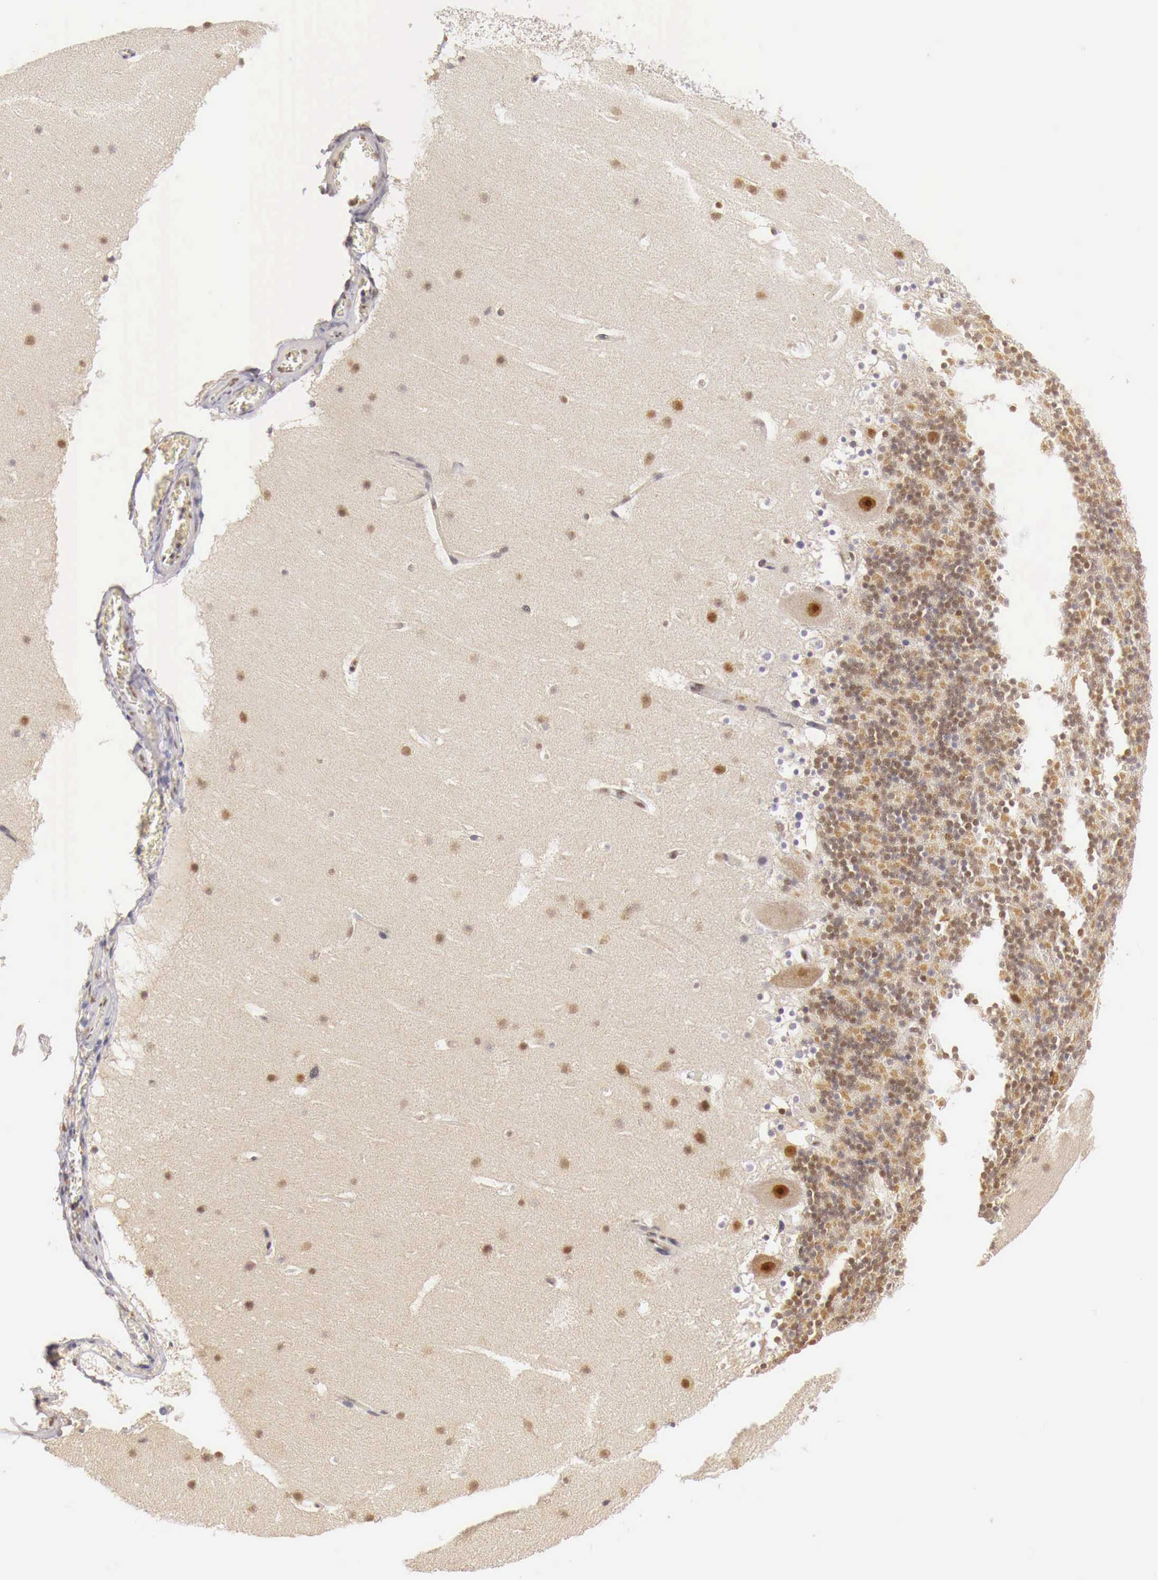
{"staining": {"intensity": "moderate", "quantity": ">75%", "location": "cytoplasmic/membranous,nuclear"}, "tissue": "cerebellum", "cell_type": "Cells in granular layer", "image_type": "normal", "snomed": [{"axis": "morphology", "description": "Normal tissue, NOS"}, {"axis": "topography", "description": "Cerebellum"}], "caption": "Protein positivity by immunohistochemistry exhibits moderate cytoplasmic/membranous,nuclear positivity in approximately >75% of cells in granular layer in normal cerebellum. (DAB = brown stain, brightfield microscopy at high magnification).", "gene": "GPKOW", "patient": {"sex": "male", "age": 45}}